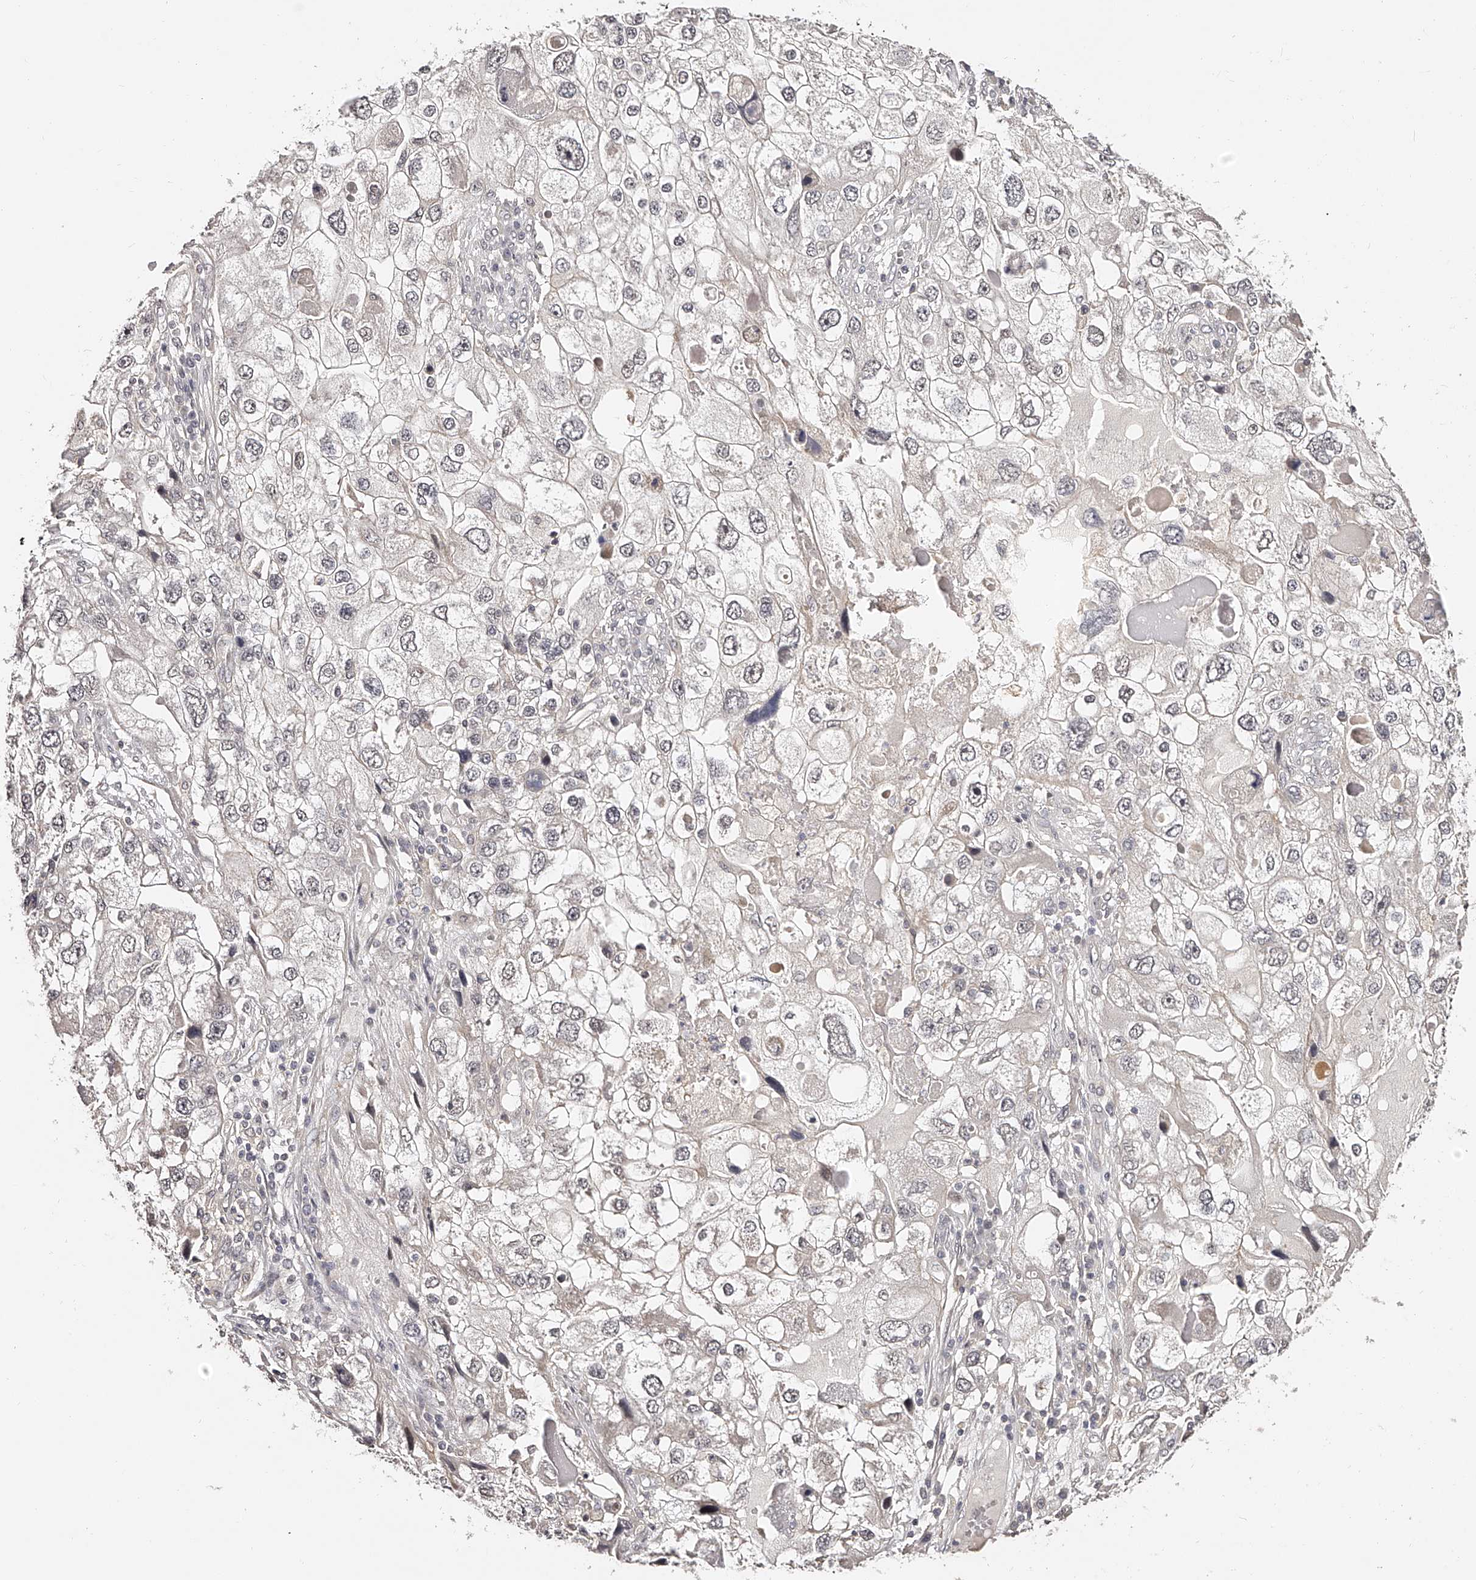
{"staining": {"intensity": "negative", "quantity": "none", "location": "none"}, "tissue": "endometrial cancer", "cell_type": "Tumor cells", "image_type": "cancer", "snomed": [{"axis": "morphology", "description": "Adenocarcinoma, NOS"}, {"axis": "topography", "description": "Endometrium"}], "caption": "The histopathology image shows no staining of tumor cells in adenocarcinoma (endometrial).", "gene": "ZNF789", "patient": {"sex": "female", "age": 49}}